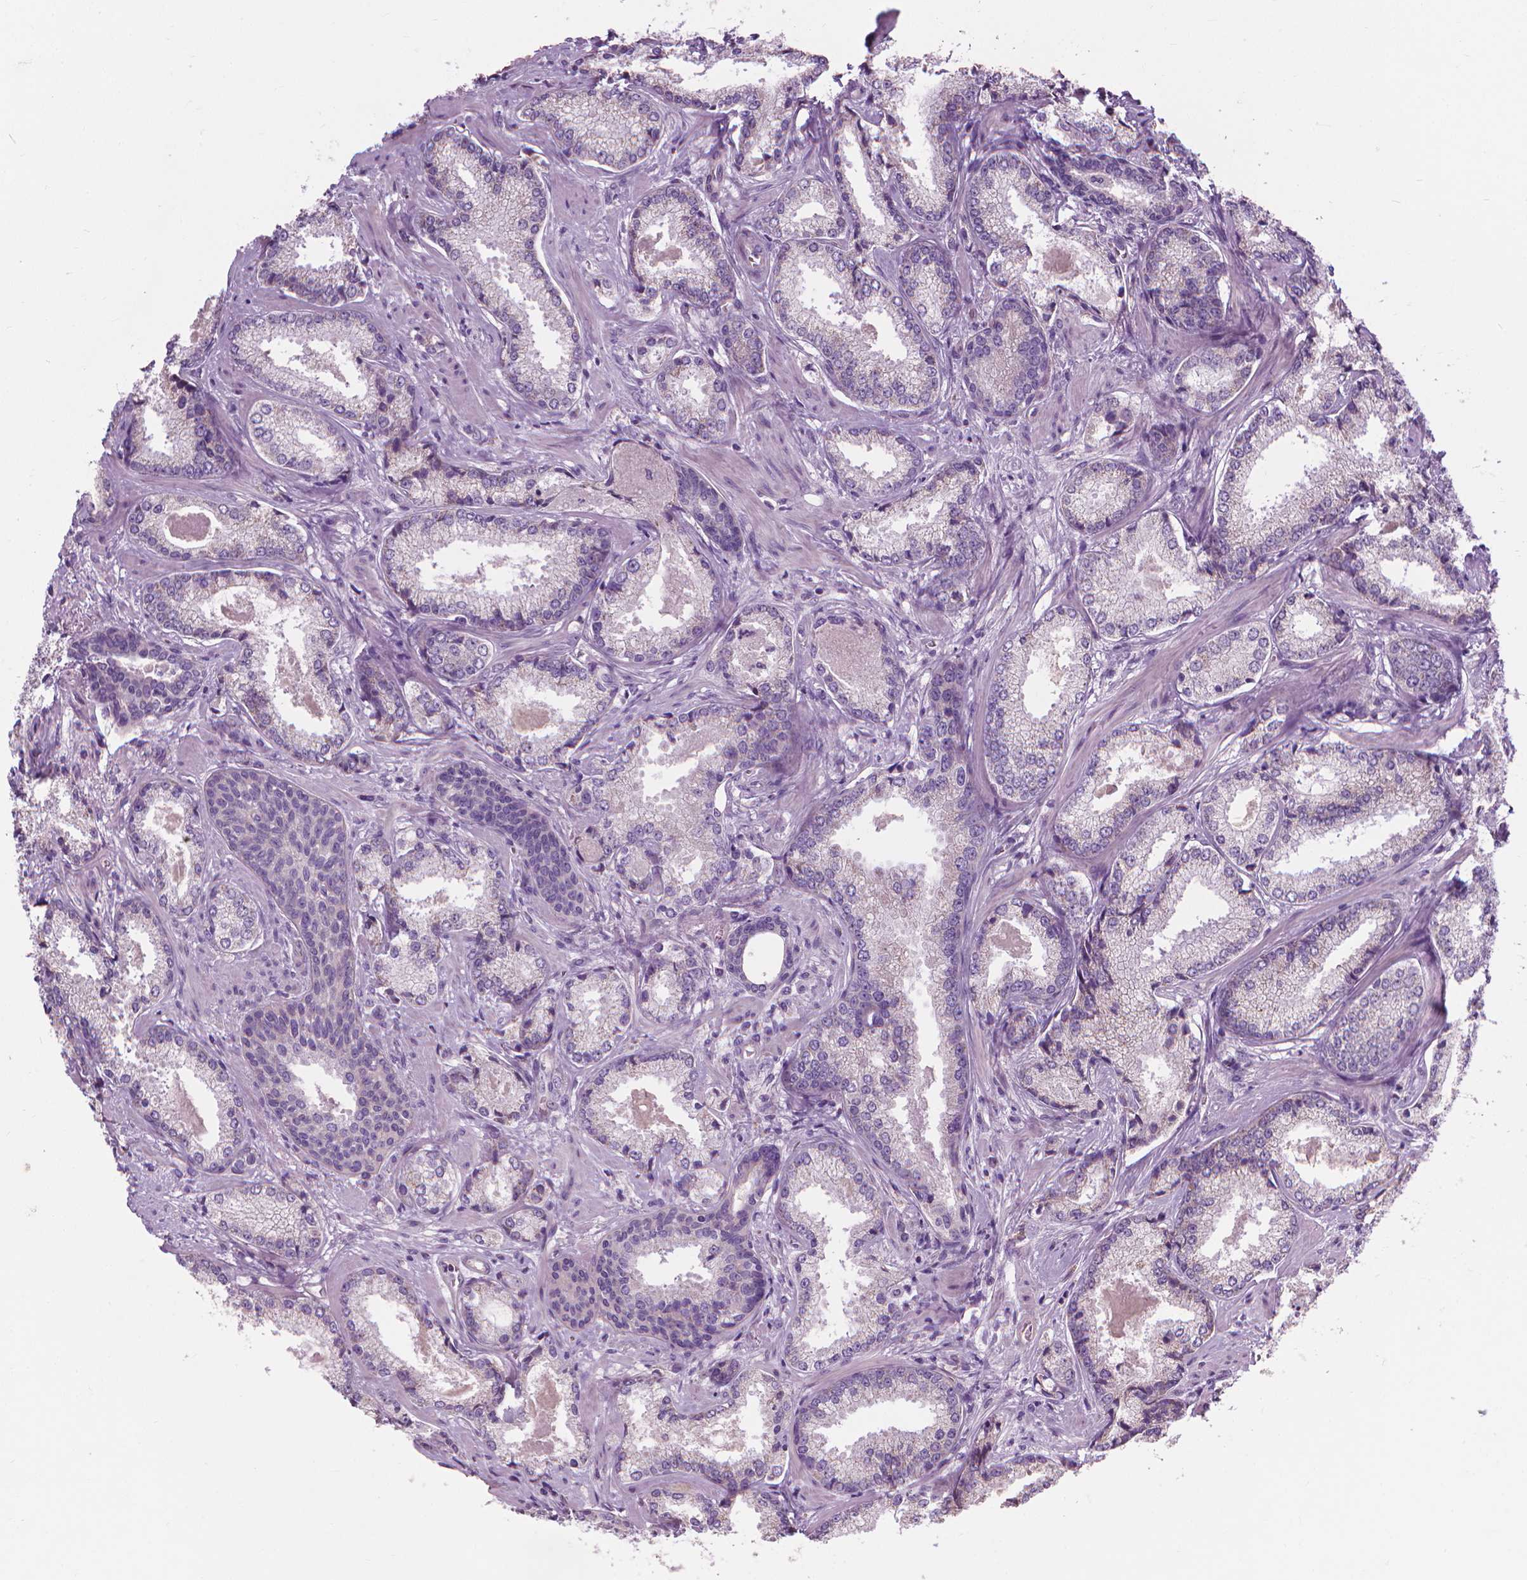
{"staining": {"intensity": "negative", "quantity": "none", "location": "none"}, "tissue": "prostate cancer", "cell_type": "Tumor cells", "image_type": "cancer", "snomed": [{"axis": "morphology", "description": "Adenocarcinoma, Low grade"}, {"axis": "topography", "description": "Prostate"}], "caption": "This is a photomicrograph of IHC staining of prostate cancer, which shows no positivity in tumor cells.", "gene": "RIIAD1", "patient": {"sex": "male", "age": 56}}